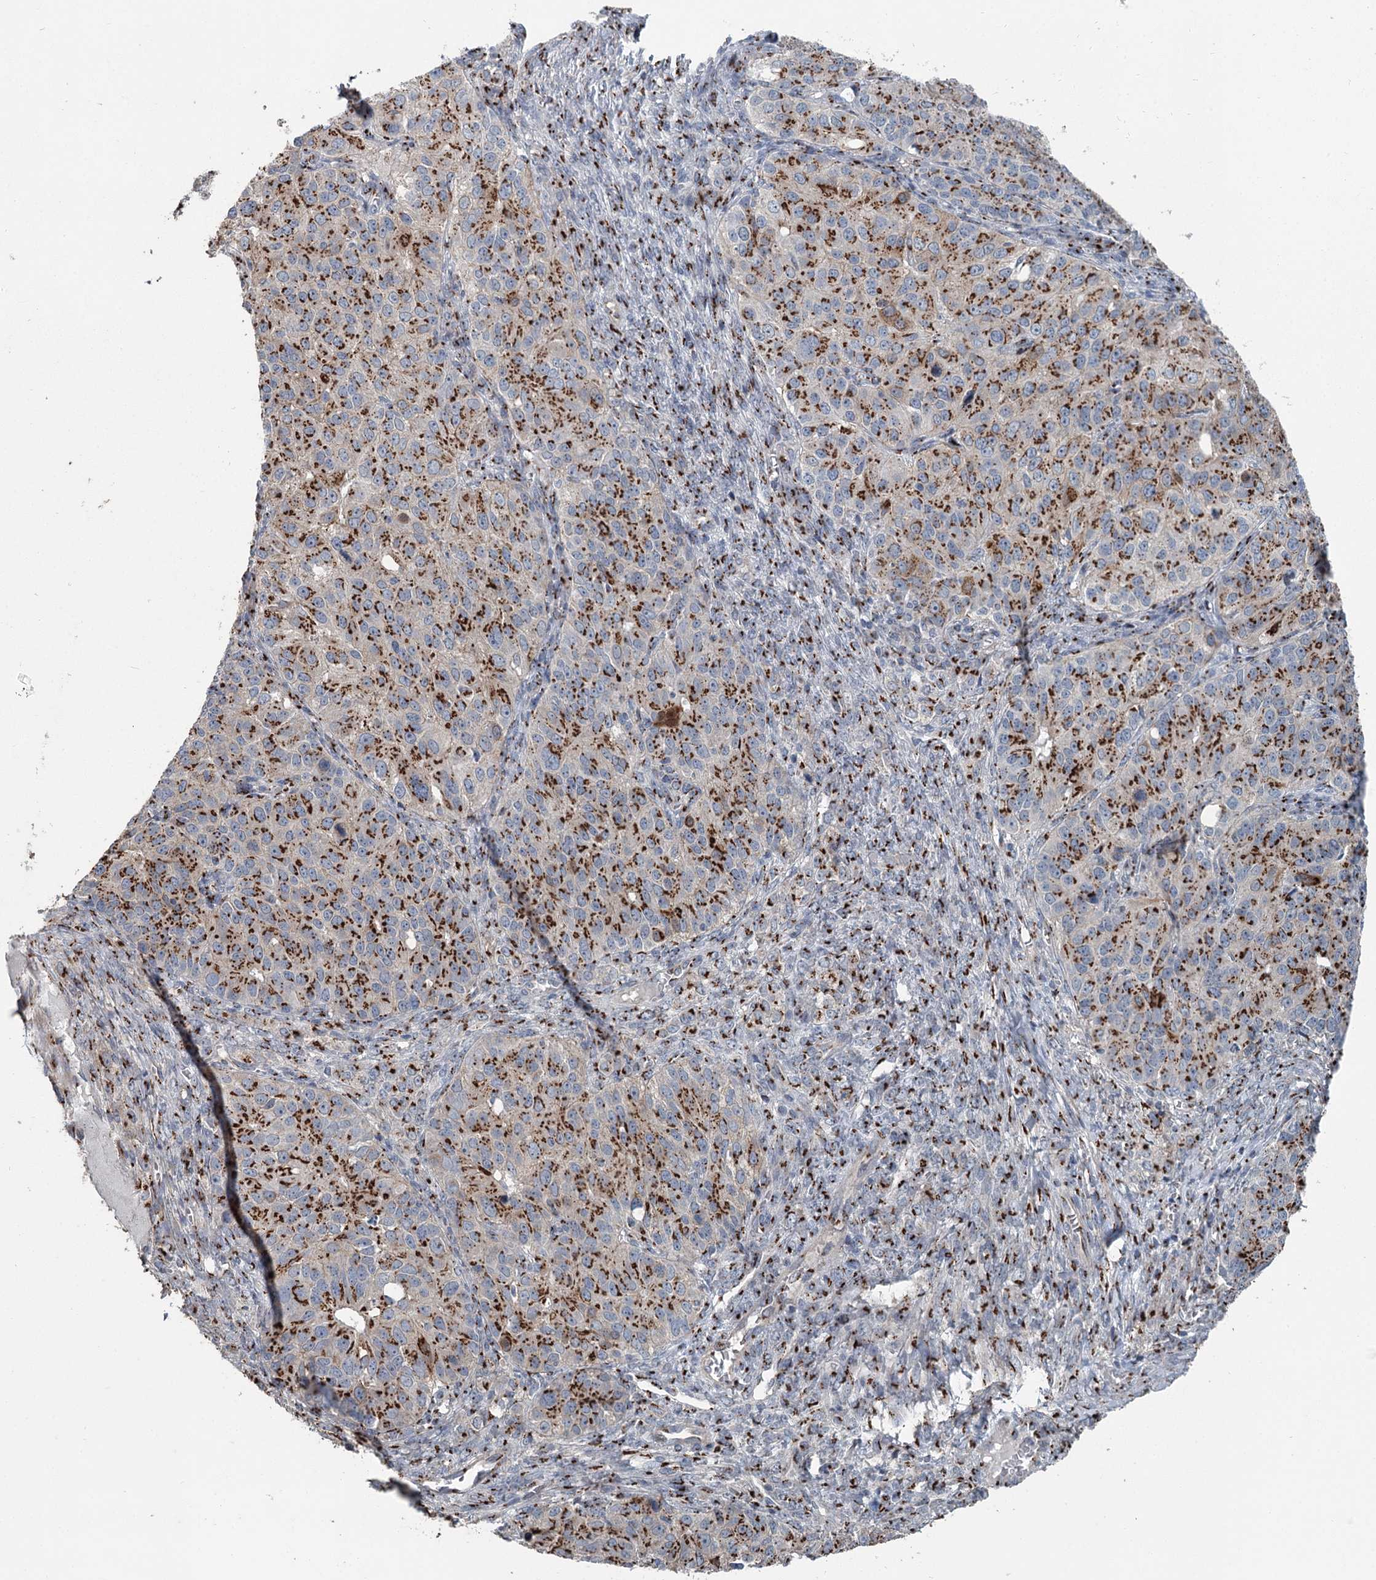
{"staining": {"intensity": "strong", "quantity": ">75%", "location": "cytoplasmic/membranous"}, "tissue": "ovarian cancer", "cell_type": "Tumor cells", "image_type": "cancer", "snomed": [{"axis": "morphology", "description": "Carcinoma, endometroid"}, {"axis": "topography", "description": "Ovary"}], "caption": "High-power microscopy captured an immunohistochemistry (IHC) image of ovarian cancer, revealing strong cytoplasmic/membranous staining in approximately >75% of tumor cells.", "gene": "ITIH5", "patient": {"sex": "female", "age": 51}}